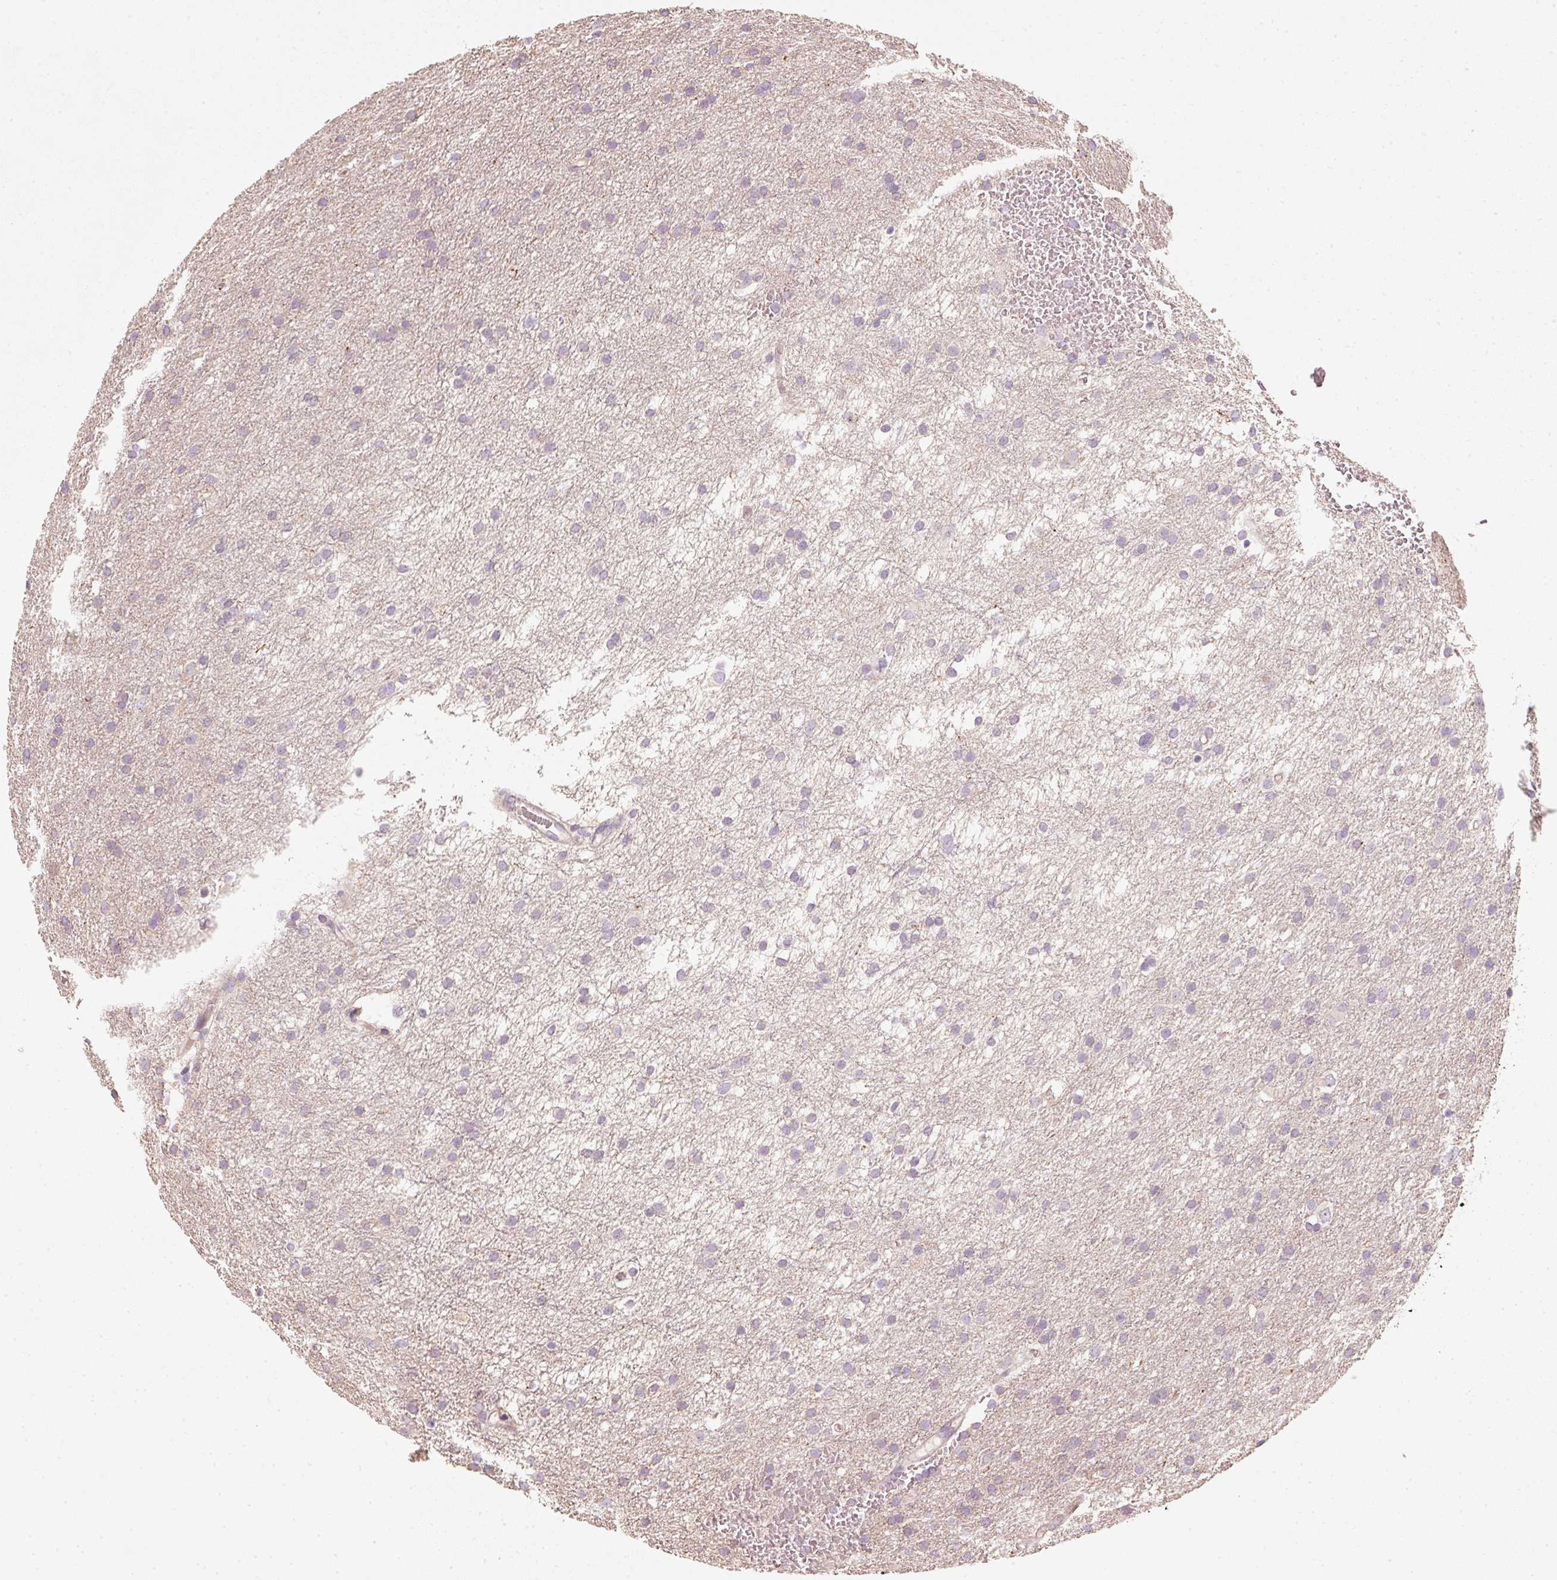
{"staining": {"intensity": "negative", "quantity": "none", "location": "none"}, "tissue": "glioma", "cell_type": "Tumor cells", "image_type": "cancer", "snomed": [{"axis": "morphology", "description": "Glioma, malignant, High grade"}, {"axis": "topography", "description": "Cerebral cortex"}], "caption": "Tumor cells are negative for protein expression in human glioma.", "gene": "TREX2", "patient": {"sex": "female", "age": 36}}